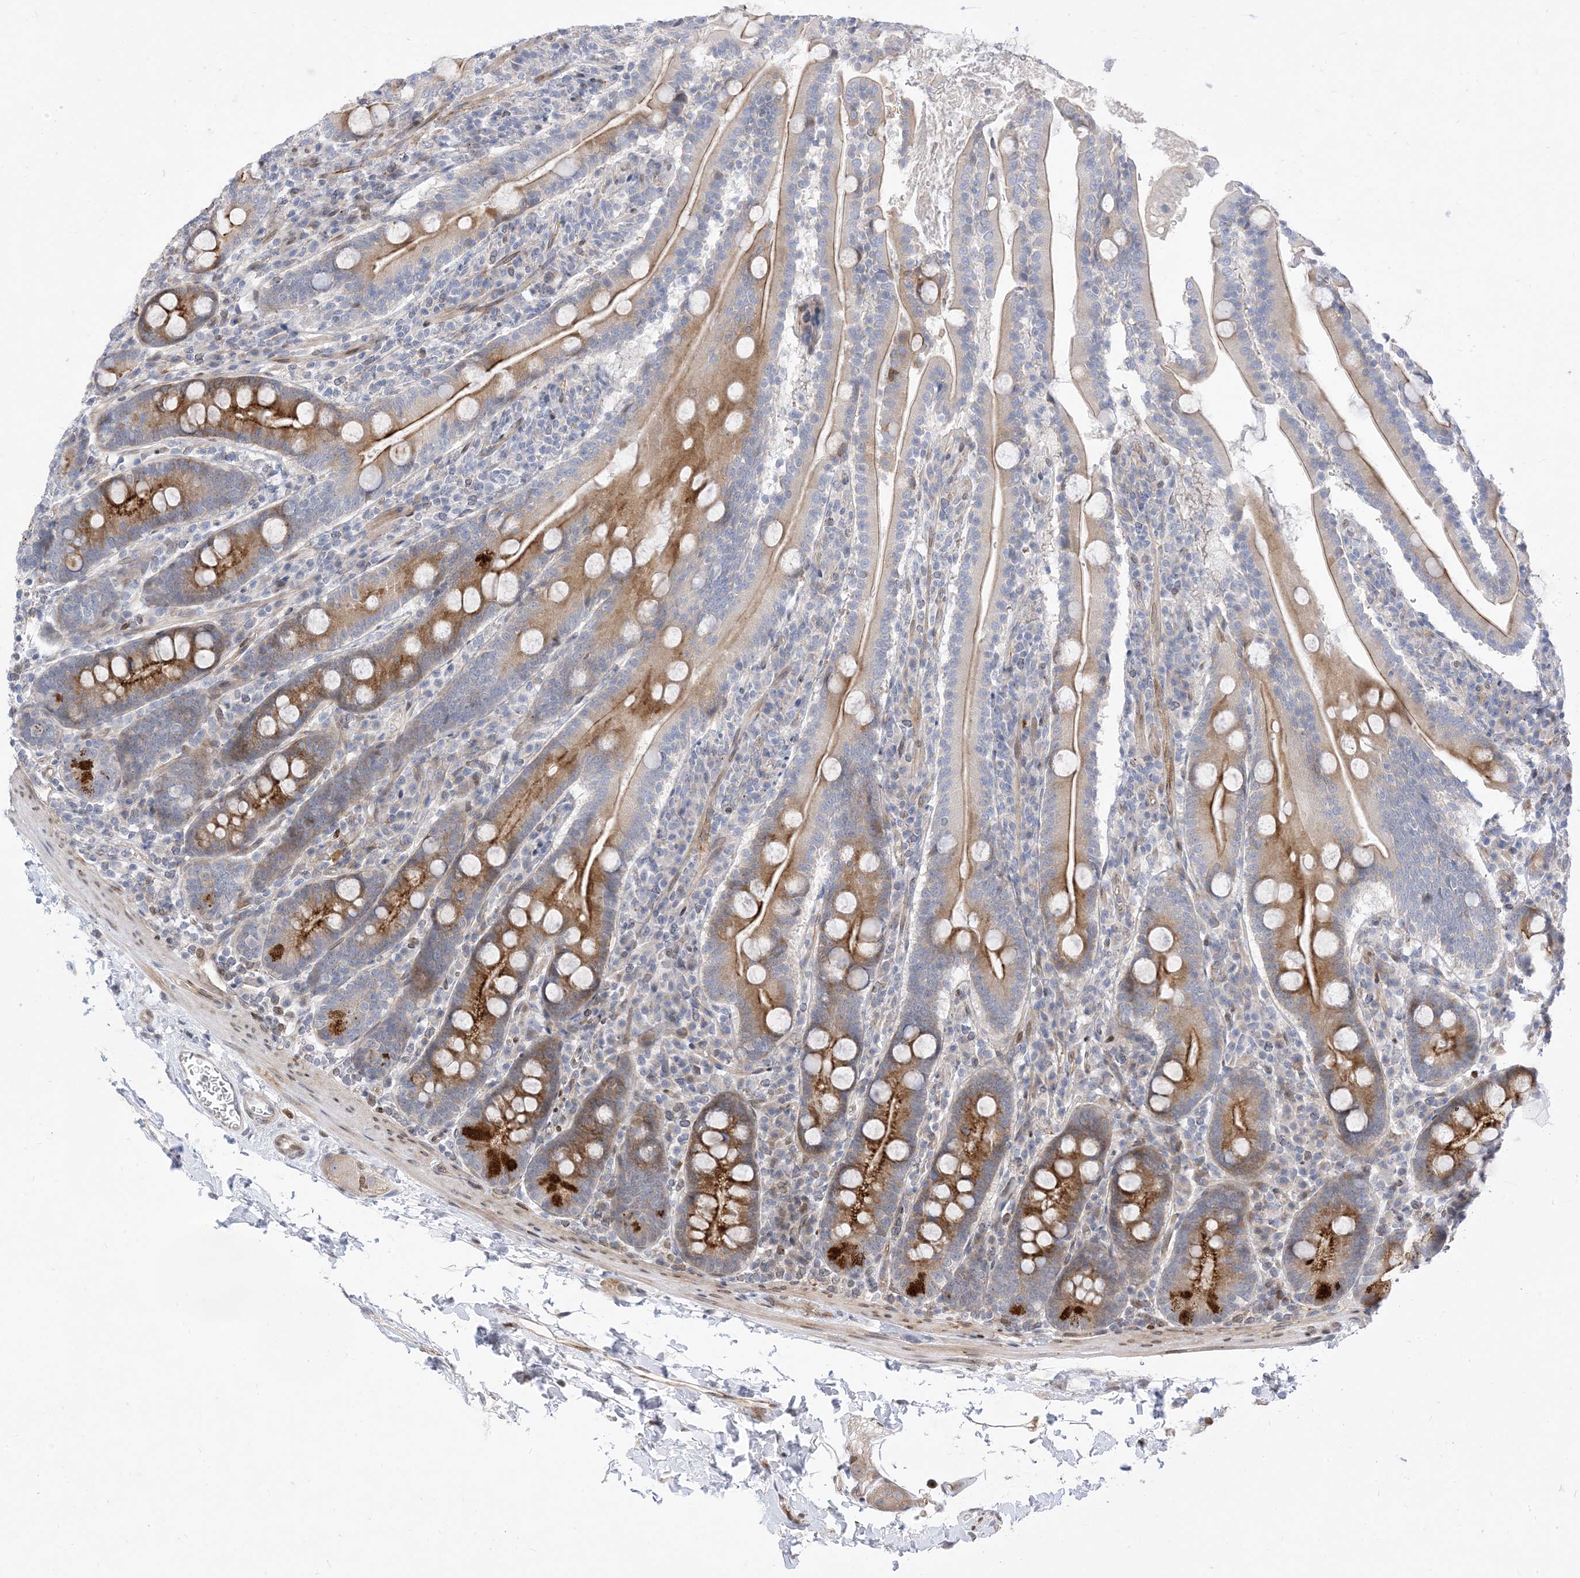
{"staining": {"intensity": "strong", "quantity": "25%-75%", "location": "cytoplasmic/membranous"}, "tissue": "duodenum", "cell_type": "Glandular cells", "image_type": "normal", "snomed": [{"axis": "morphology", "description": "Normal tissue, NOS"}, {"axis": "topography", "description": "Duodenum"}], "caption": "A histopathology image showing strong cytoplasmic/membranous staining in approximately 25%-75% of glandular cells in benign duodenum, as visualized by brown immunohistochemical staining.", "gene": "TYSND1", "patient": {"sex": "male", "age": 35}}